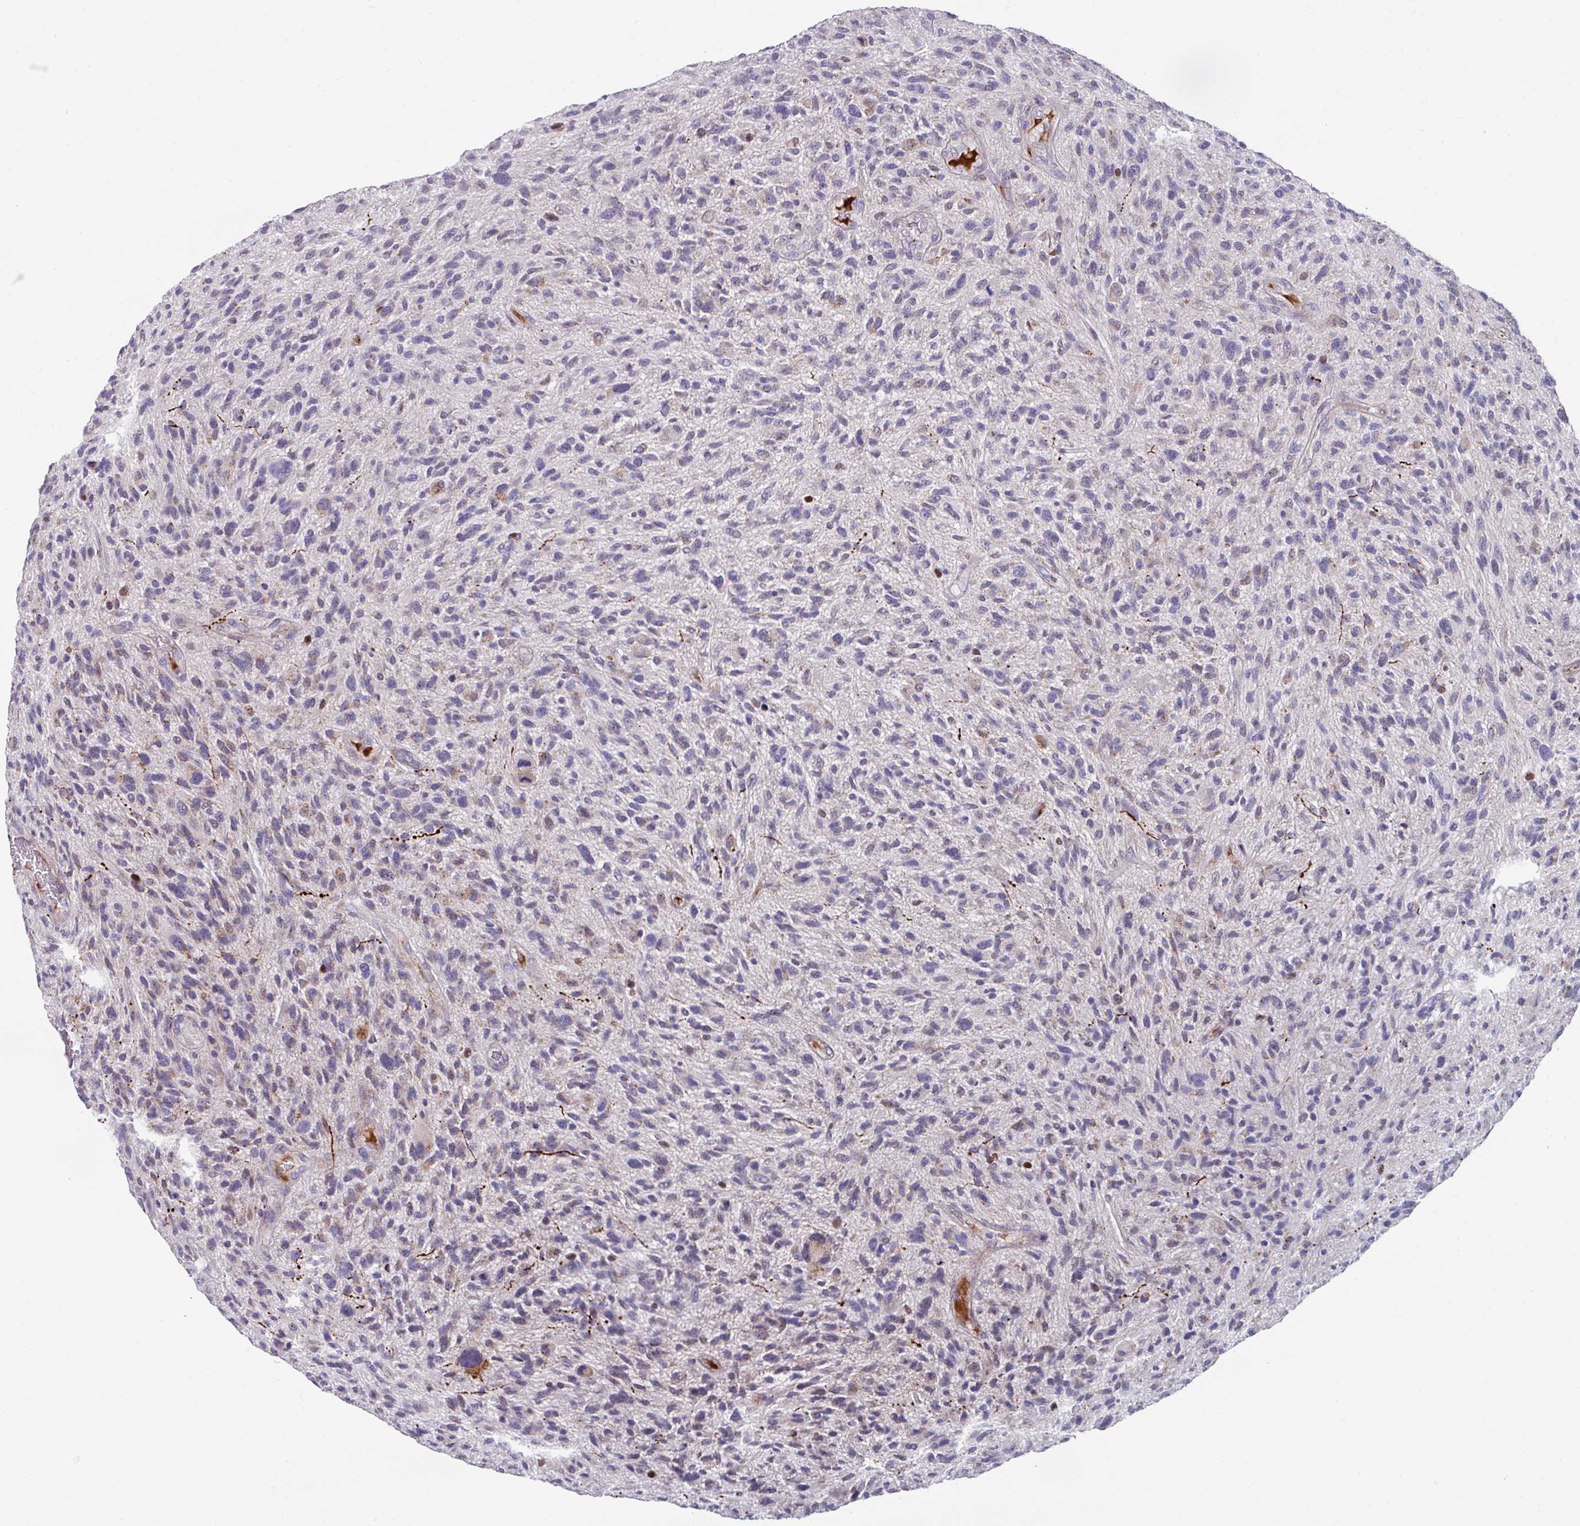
{"staining": {"intensity": "negative", "quantity": "none", "location": "none"}, "tissue": "glioma", "cell_type": "Tumor cells", "image_type": "cancer", "snomed": [{"axis": "morphology", "description": "Glioma, malignant, High grade"}, {"axis": "topography", "description": "Brain"}], "caption": "This is an IHC histopathology image of human glioma. There is no positivity in tumor cells.", "gene": "CBX7", "patient": {"sex": "male", "age": 47}}